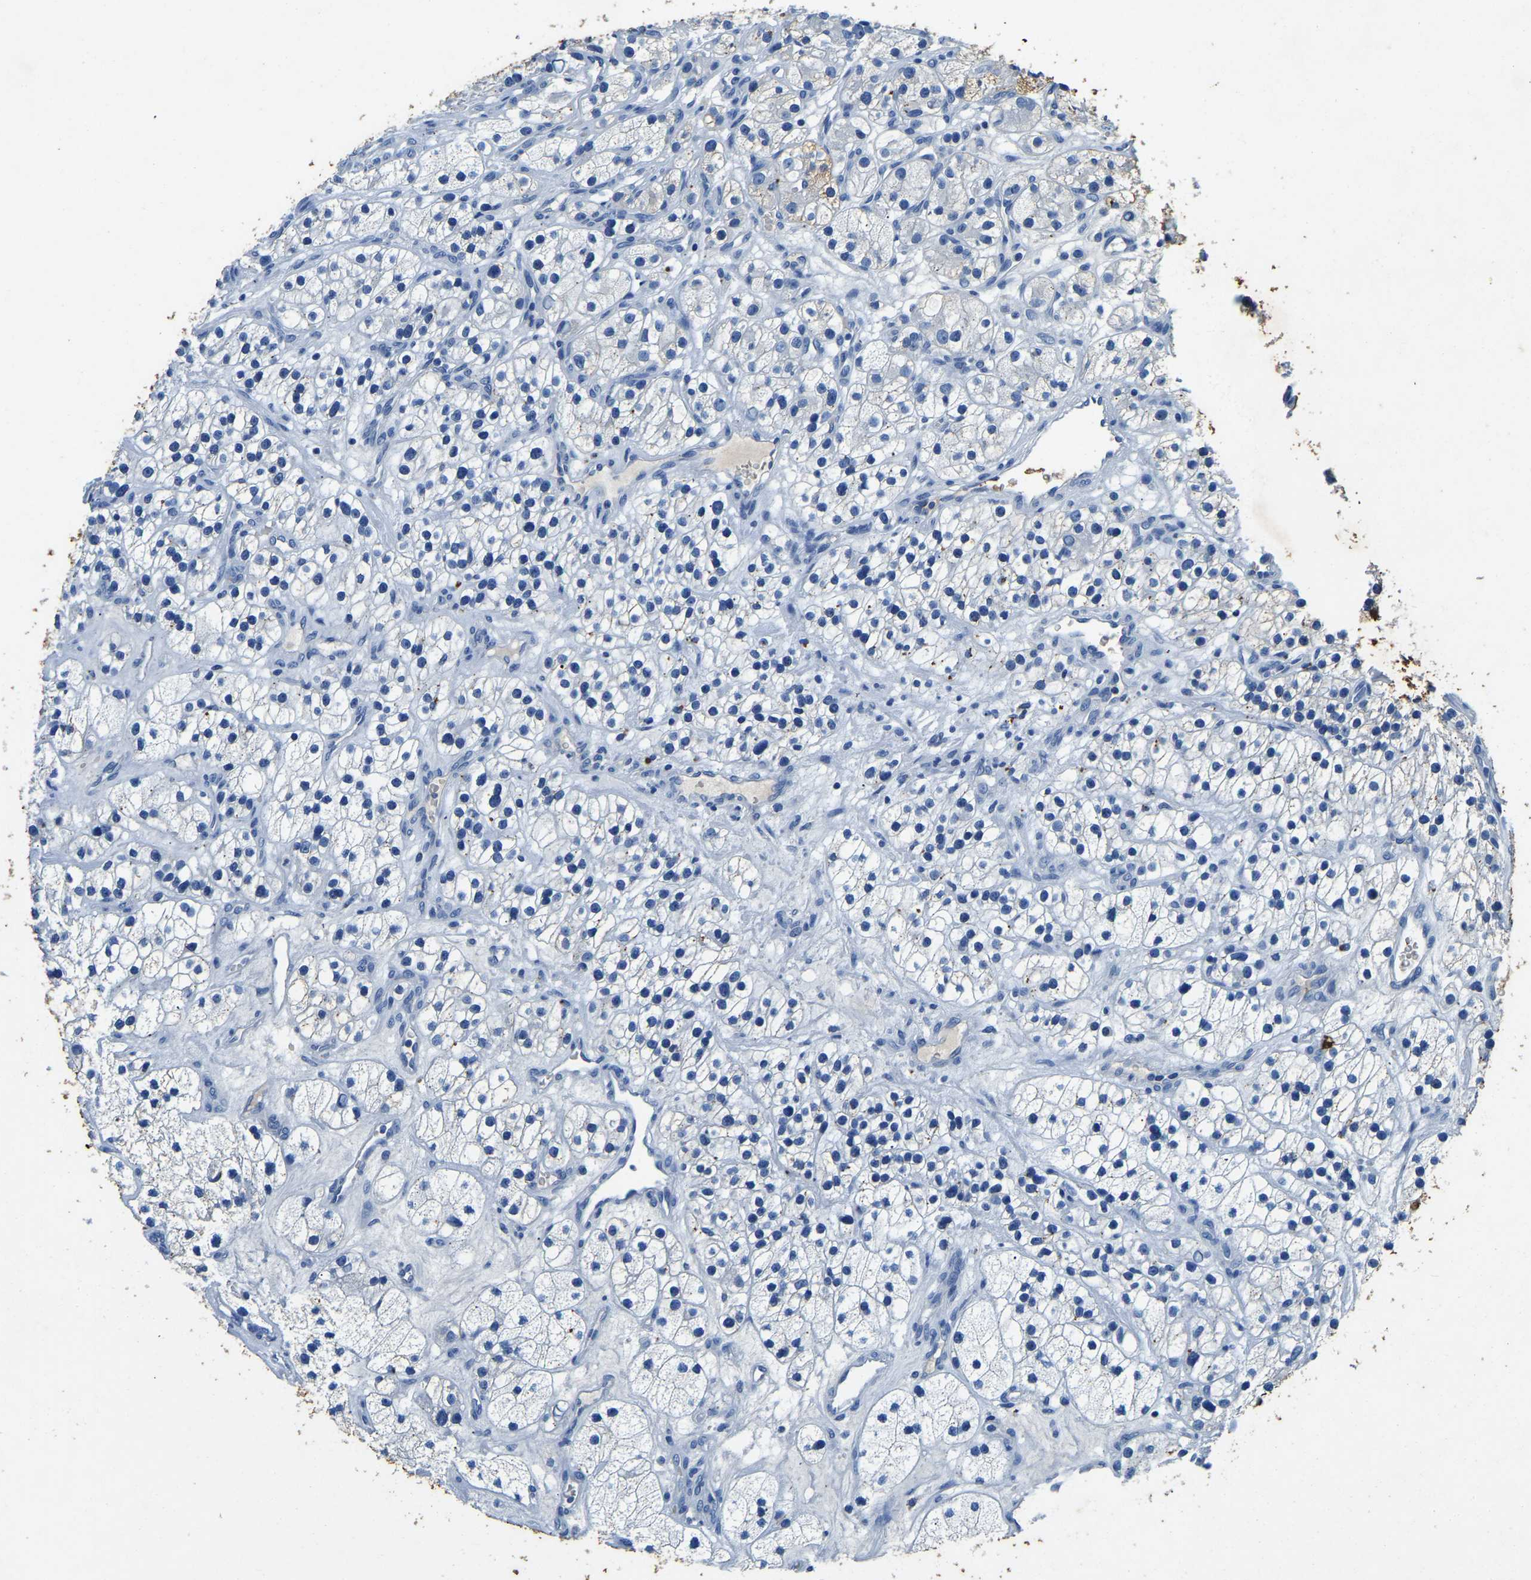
{"staining": {"intensity": "negative", "quantity": "none", "location": "none"}, "tissue": "renal cancer", "cell_type": "Tumor cells", "image_type": "cancer", "snomed": [{"axis": "morphology", "description": "Adenocarcinoma, NOS"}, {"axis": "topography", "description": "Kidney"}], "caption": "High power microscopy micrograph of an immunohistochemistry (IHC) micrograph of renal cancer, revealing no significant expression in tumor cells. (Immunohistochemistry (ihc), brightfield microscopy, high magnification).", "gene": "UBN2", "patient": {"sex": "female", "age": 57}}